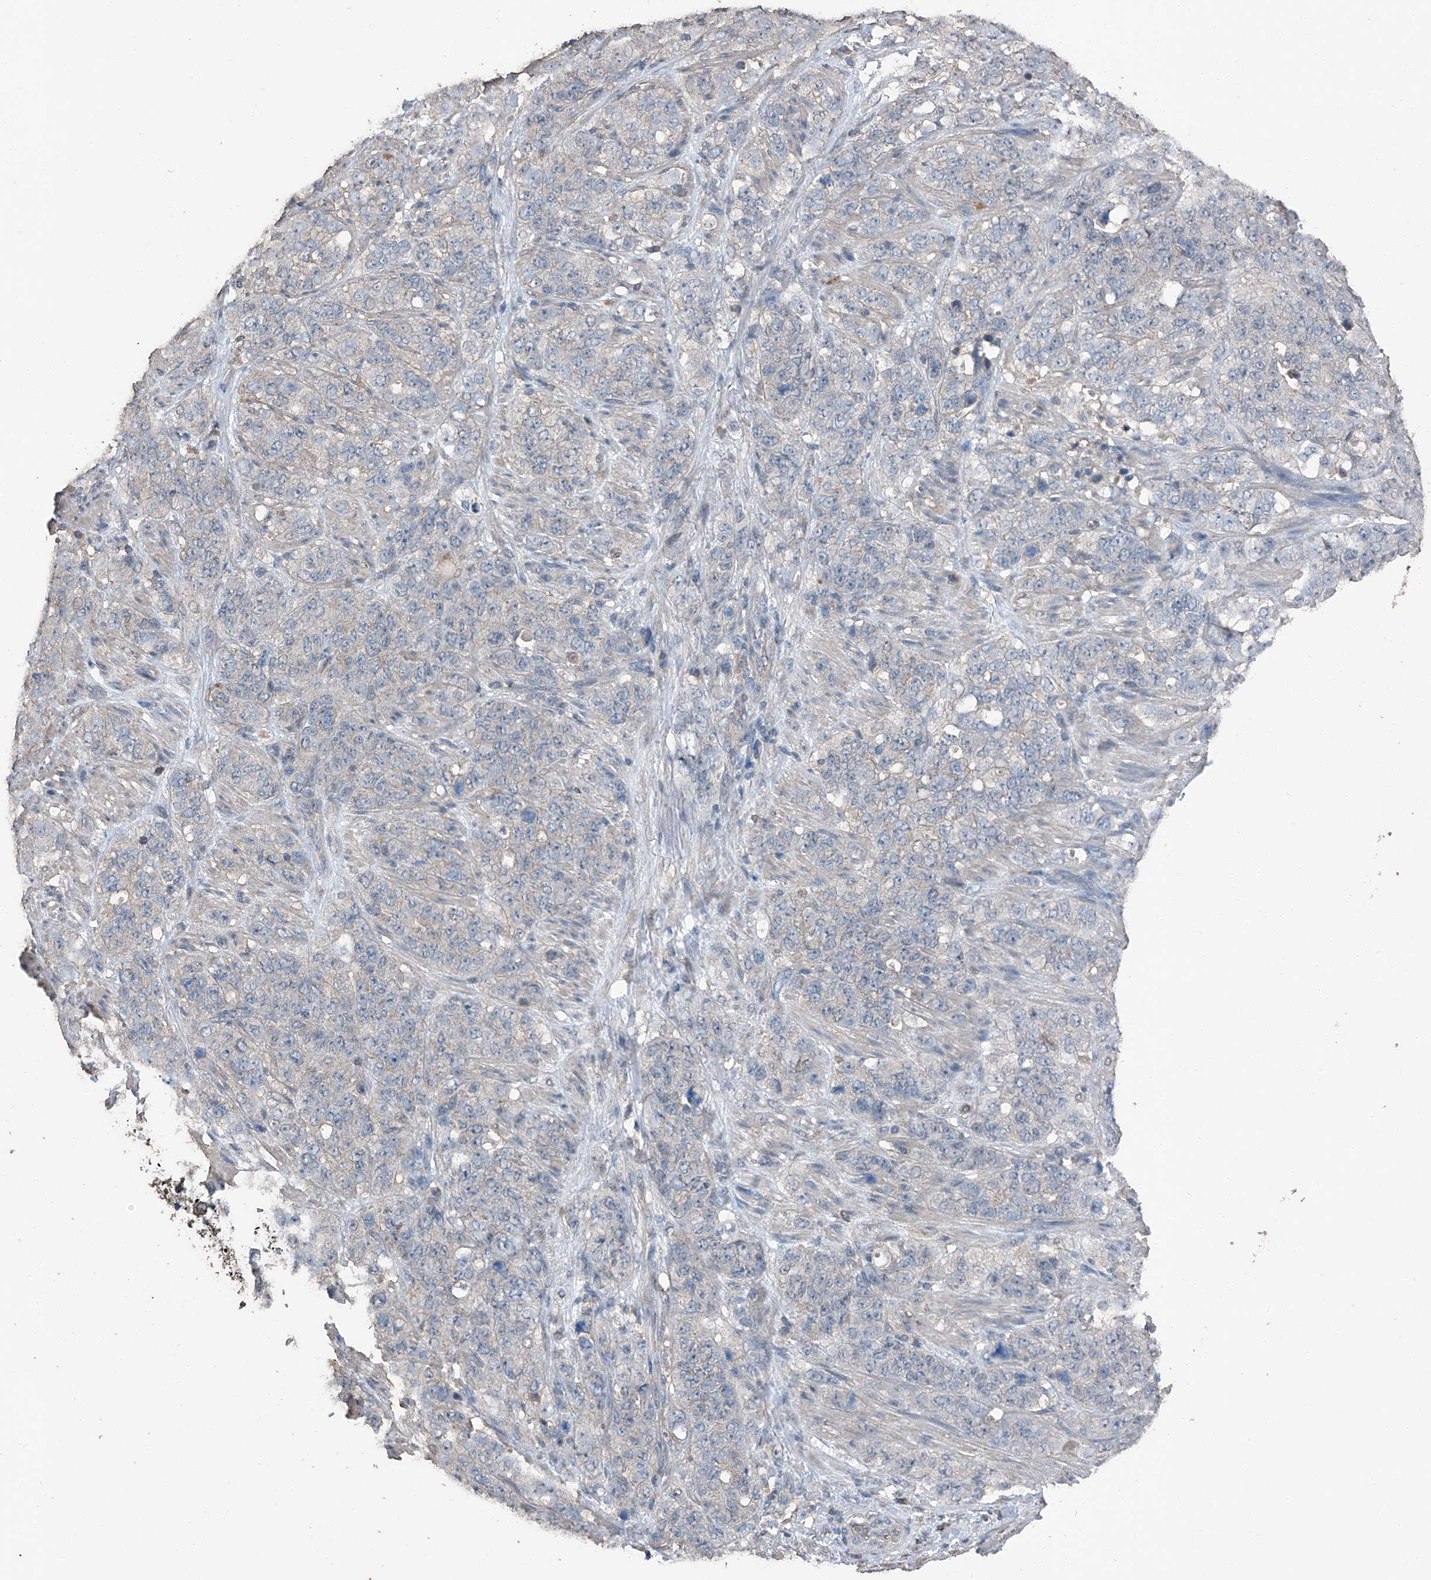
{"staining": {"intensity": "negative", "quantity": "none", "location": "none"}, "tissue": "stomach cancer", "cell_type": "Tumor cells", "image_type": "cancer", "snomed": [{"axis": "morphology", "description": "Adenocarcinoma, NOS"}, {"axis": "topography", "description": "Stomach"}], "caption": "Image shows no significant protein positivity in tumor cells of adenocarcinoma (stomach). Nuclei are stained in blue.", "gene": "MAMLD1", "patient": {"sex": "male", "age": 48}}